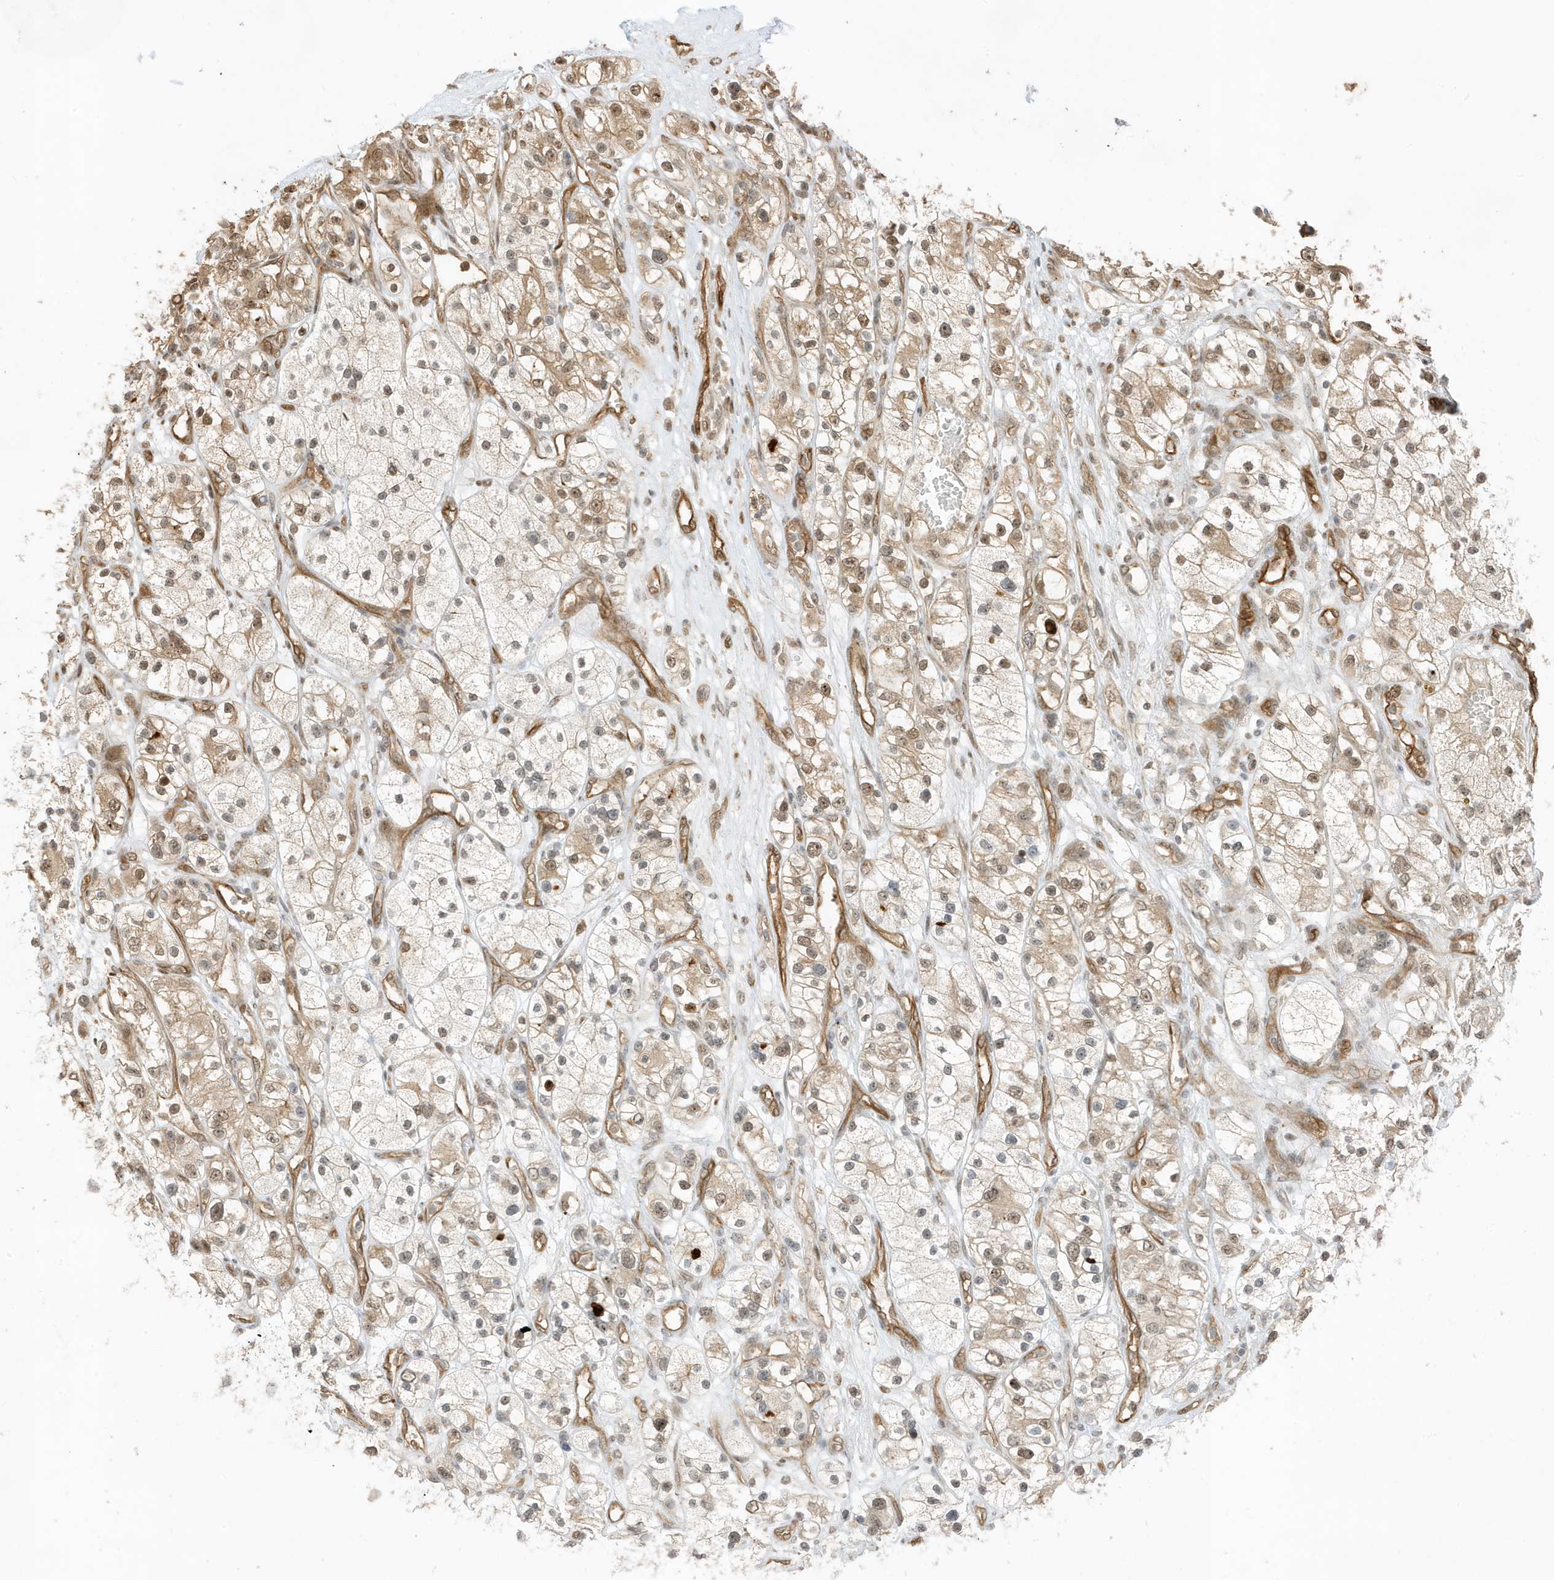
{"staining": {"intensity": "weak", "quantity": ">75%", "location": "cytoplasmic/membranous,nuclear"}, "tissue": "renal cancer", "cell_type": "Tumor cells", "image_type": "cancer", "snomed": [{"axis": "morphology", "description": "Adenocarcinoma, NOS"}, {"axis": "topography", "description": "Kidney"}], "caption": "Immunohistochemistry (DAB) staining of human renal adenocarcinoma demonstrates weak cytoplasmic/membranous and nuclear protein expression in approximately >75% of tumor cells.", "gene": "ZBTB41", "patient": {"sex": "female", "age": 57}}